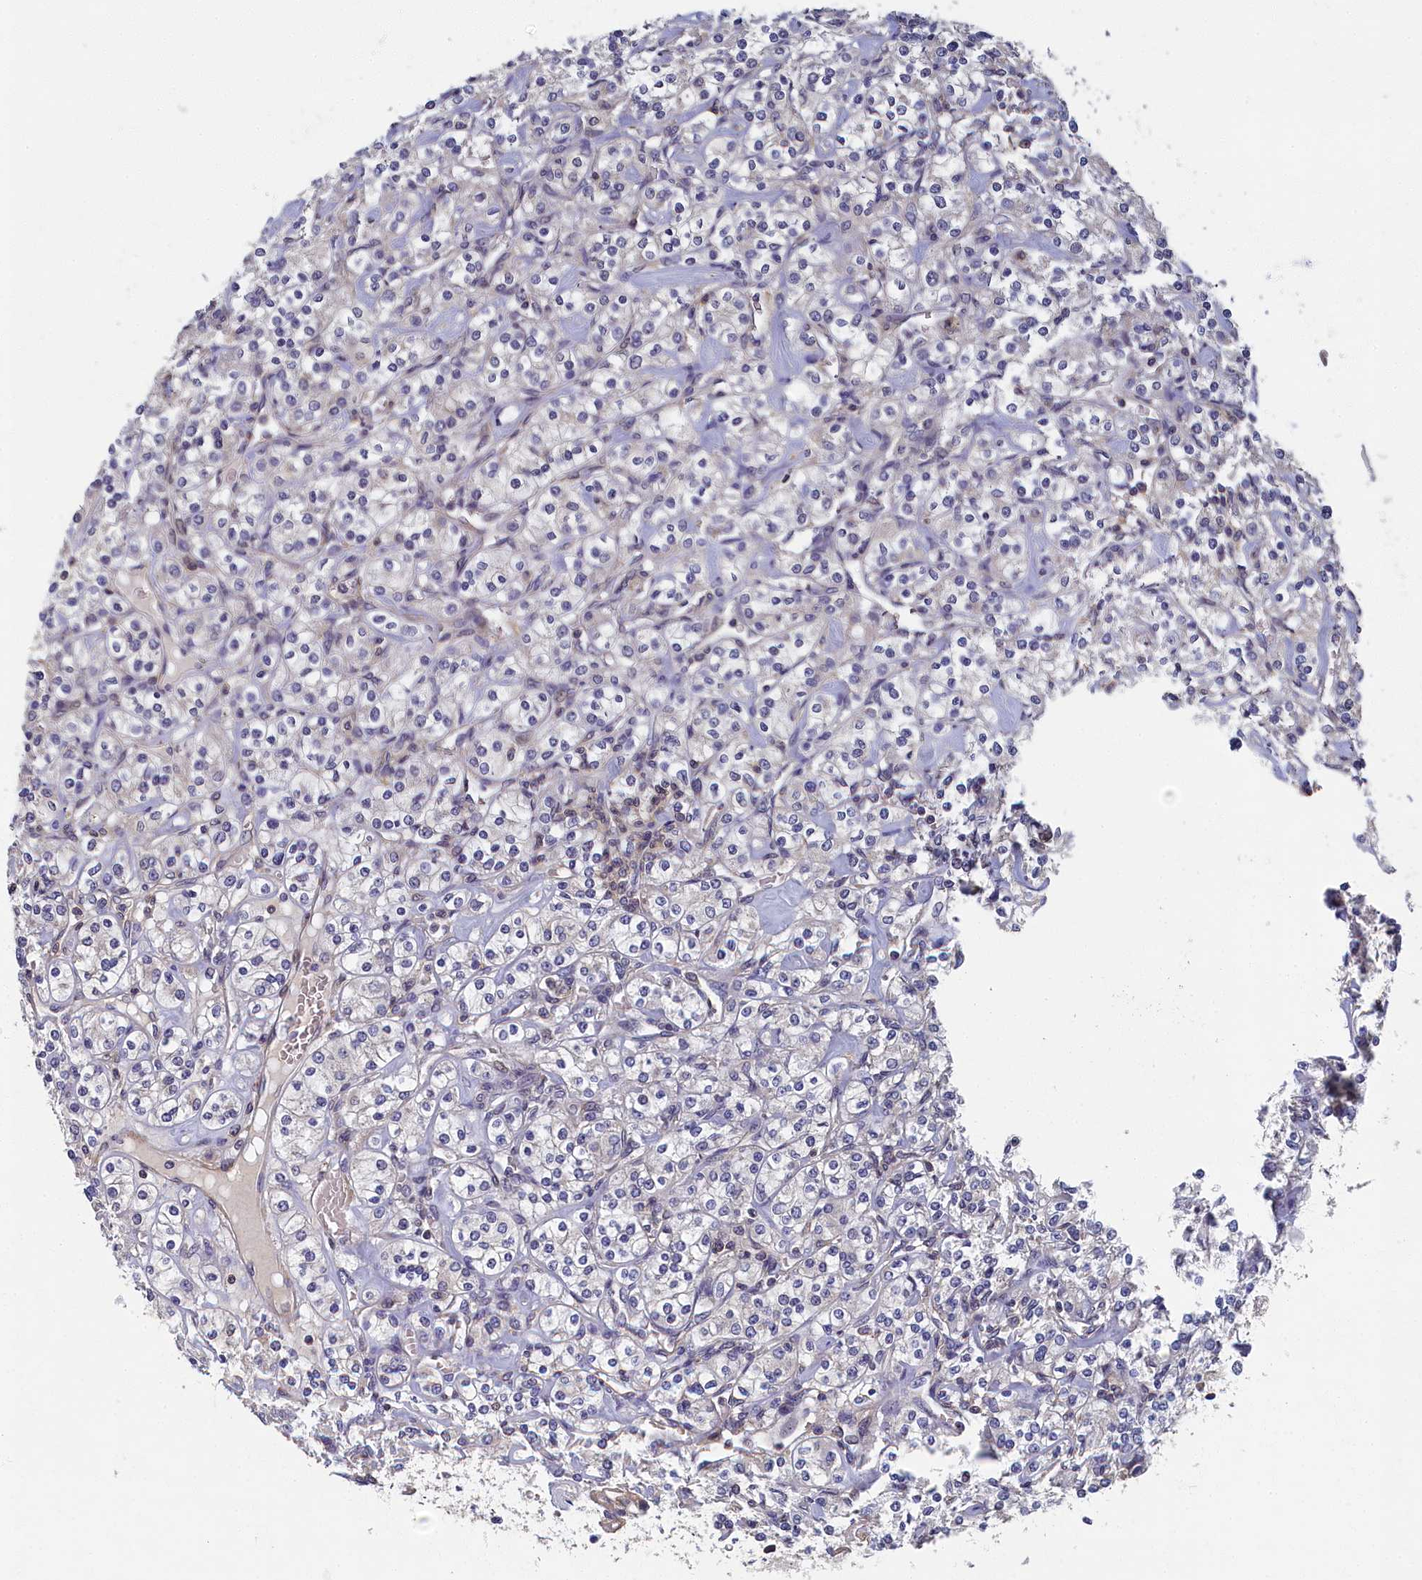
{"staining": {"intensity": "negative", "quantity": "none", "location": "none"}, "tissue": "renal cancer", "cell_type": "Tumor cells", "image_type": "cancer", "snomed": [{"axis": "morphology", "description": "Adenocarcinoma, NOS"}, {"axis": "topography", "description": "Kidney"}], "caption": "Human renal cancer (adenocarcinoma) stained for a protein using immunohistochemistry demonstrates no staining in tumor cells.", "gene": "TBCB", "patient": {"sex": "male", "age": 77}}